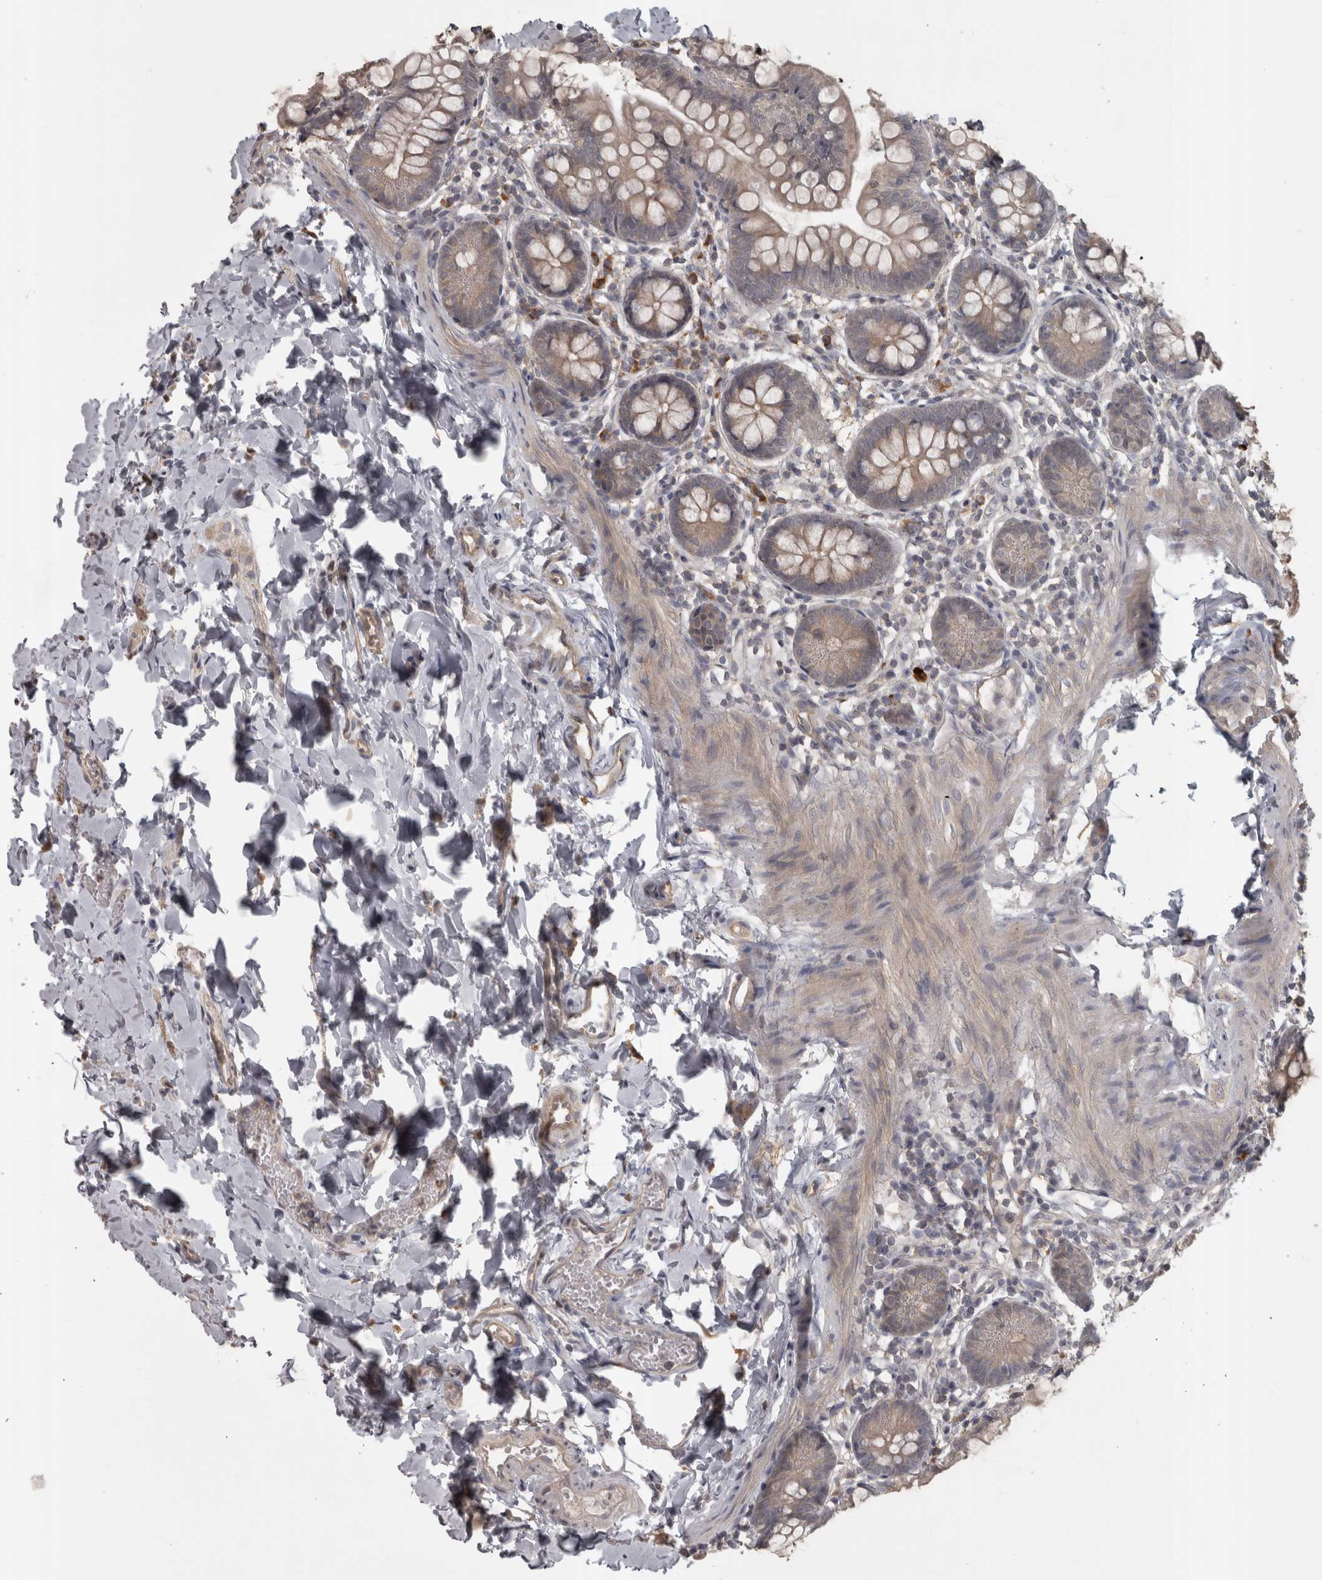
{"staining": {"intensity": "moderate", "quantity": "25%-75%", "location": "cytoplasmic/membranous"}, "tissue": "small intestine", "cell_type": "Glandular cells", "image_type": "normal", "snomed": [{"axis": "morphology", "description": "Normal tissue, NOS"}, {"axis": "topography", "description": "Small intestine"}], "caption": "This photomicrograph demonstrates IHC staining of benign small intestine, with medium moderate cytoplasmic/membranous expression in about 25%-75% of glandular cells.", "gene": "SLCO5A1", "patient": {"sex": "male", "age": 7}}